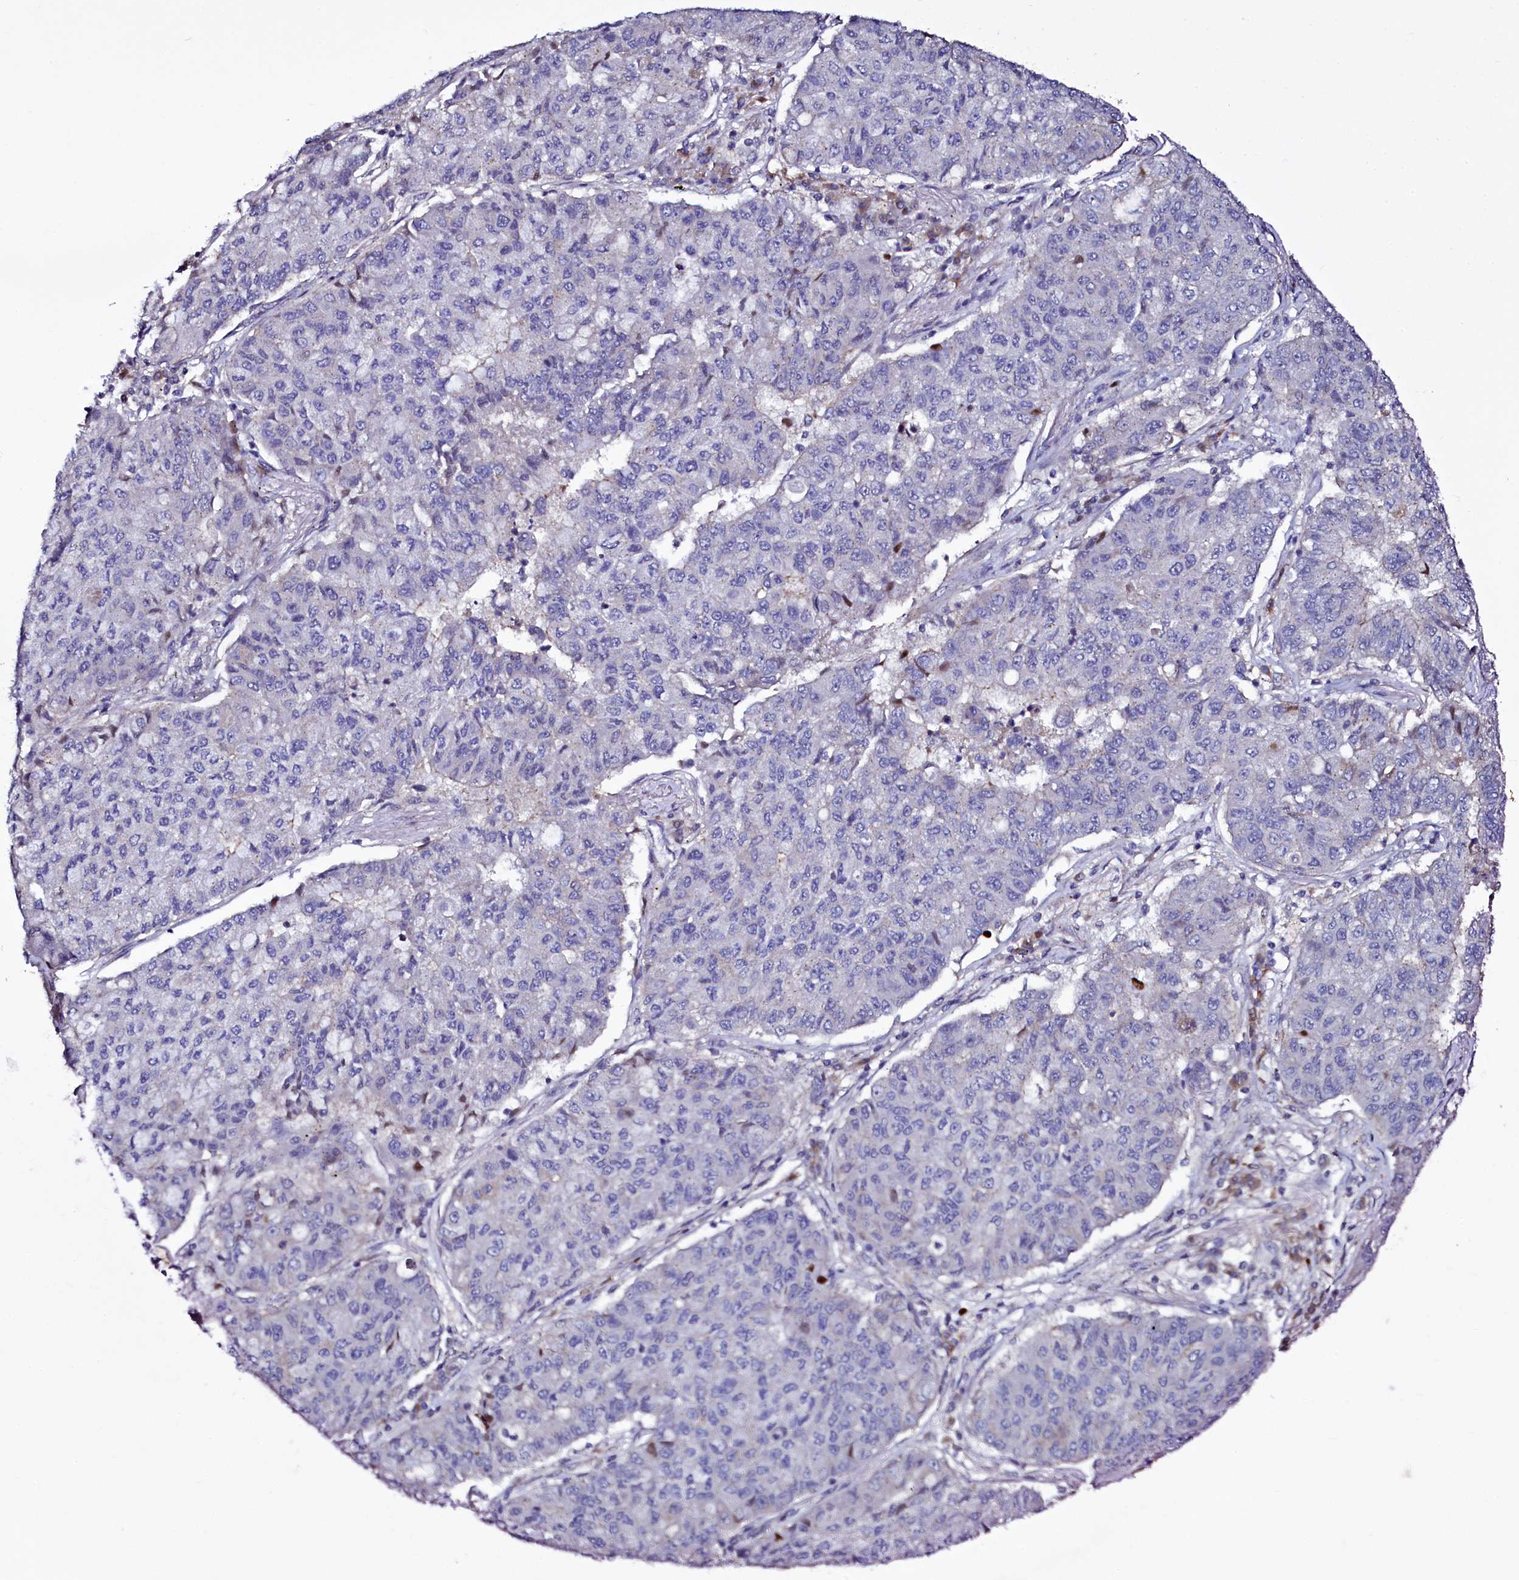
{"staining": {"intensity": "negative", "quantity": "none", "location": "none"}, "tissue": "lung cancer", "cell_type": "Tumor cells", "image_type": "cancer", "snomed": [{"axis": "morphology", "description": "Squamous cell carcinoma, NOS"}, {"axis": "topography", "description": "Lung"}], "caption": "There is no significant positivity in tumor cells of squamous cell carcinoma (lung).", "gene": "USPL1", "patient": {"sex": "male", "age": 74}}